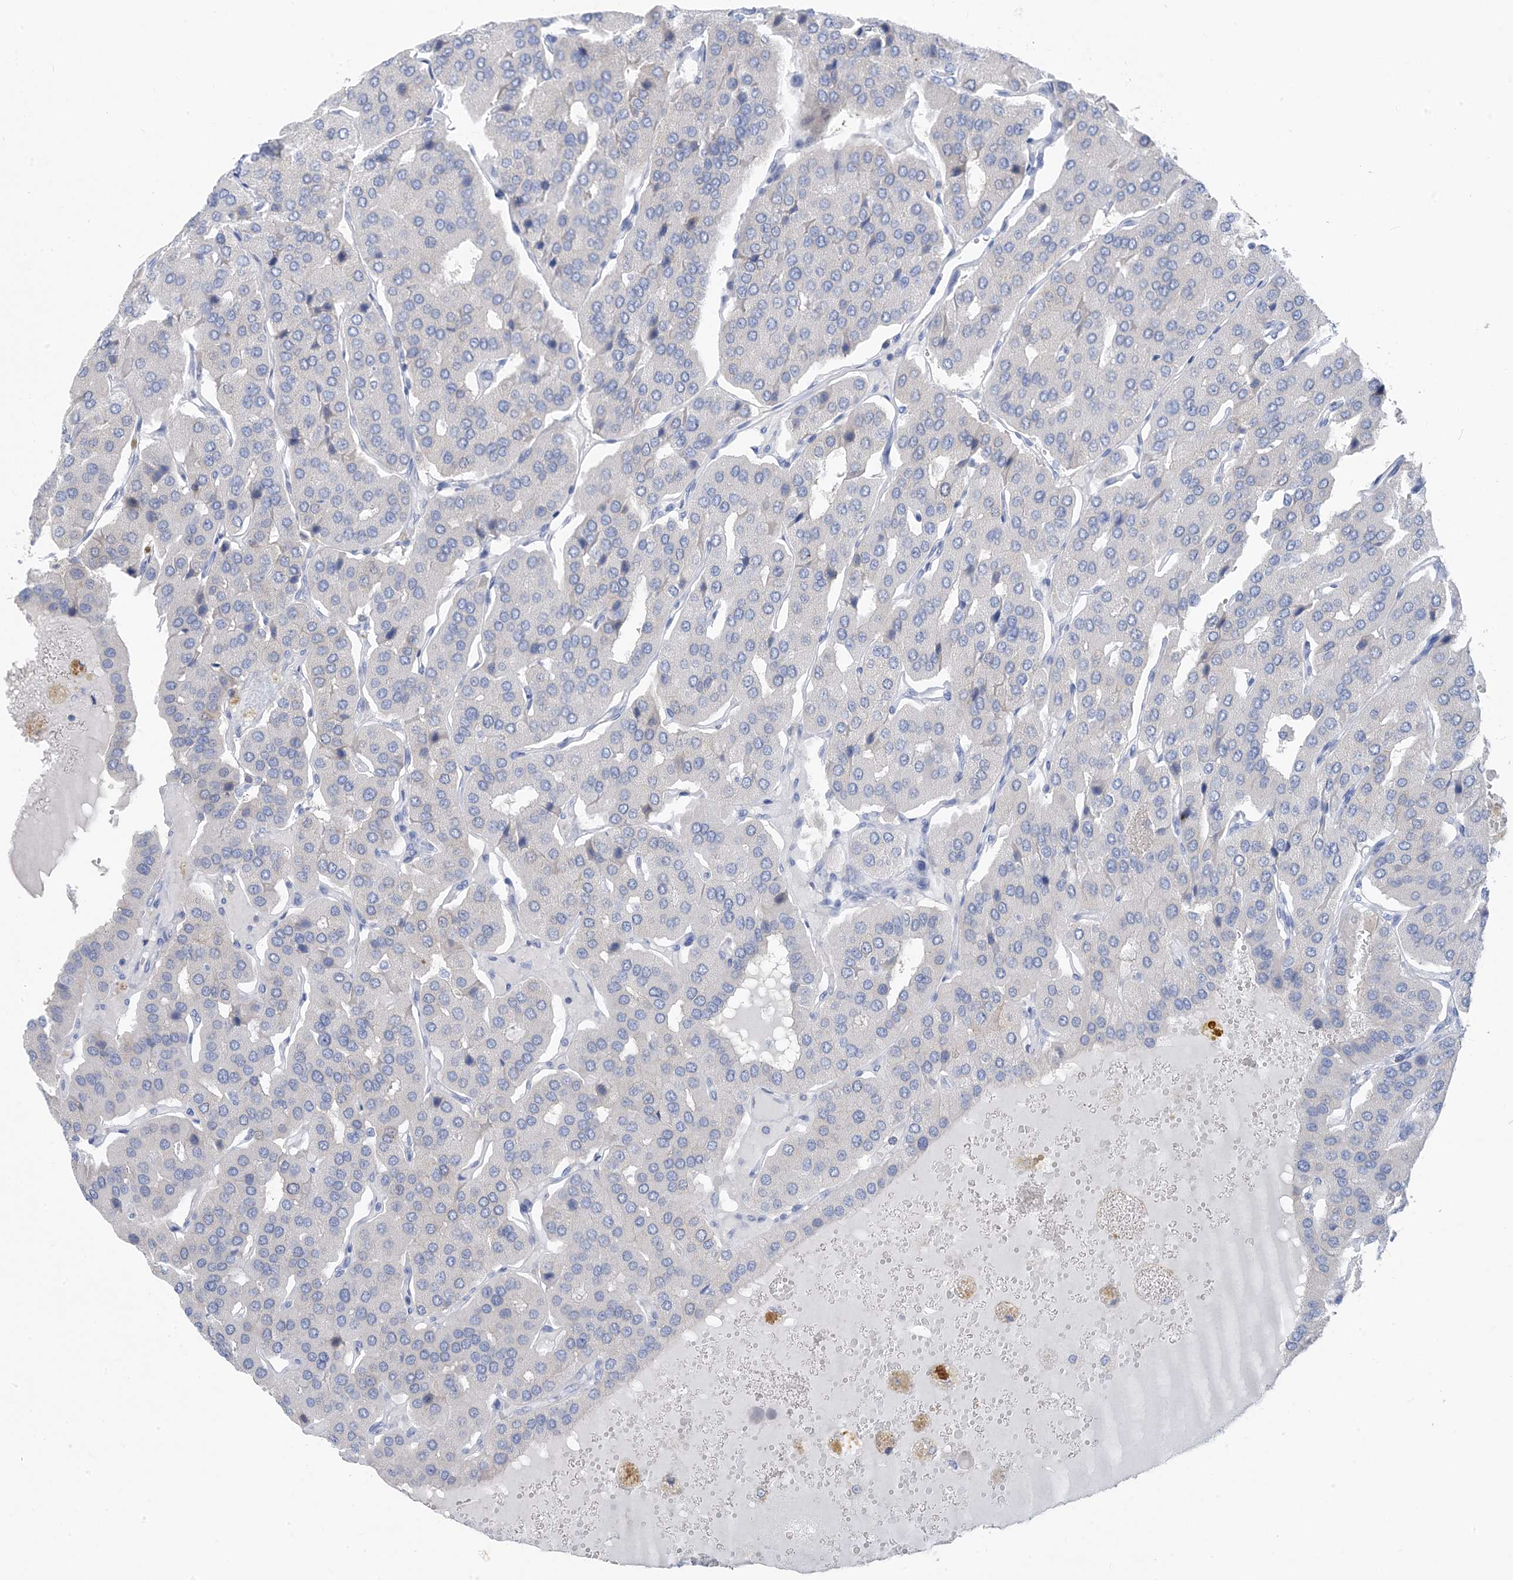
{"staining": {"intensity": "negative", "quantity": "none", "location": "none"}, "tissue": "parathyroid gland", "cell_type": "Glandular cells", "image_type": "normal", "snomed": [{"axis": "morphology", "description": "Normal tissue, NOS"}, {"axis": "morphology", "description": "Adenoma, NOS"}, {"axis": "topography", "description": "Parathyroid gland"}], "caption": "A micrograph of parathyroid gland stained for a protein shows no brown staining in glandular cells.", "gene": "SH3YL1", "patient": {"sex": "female", "age": 86}}